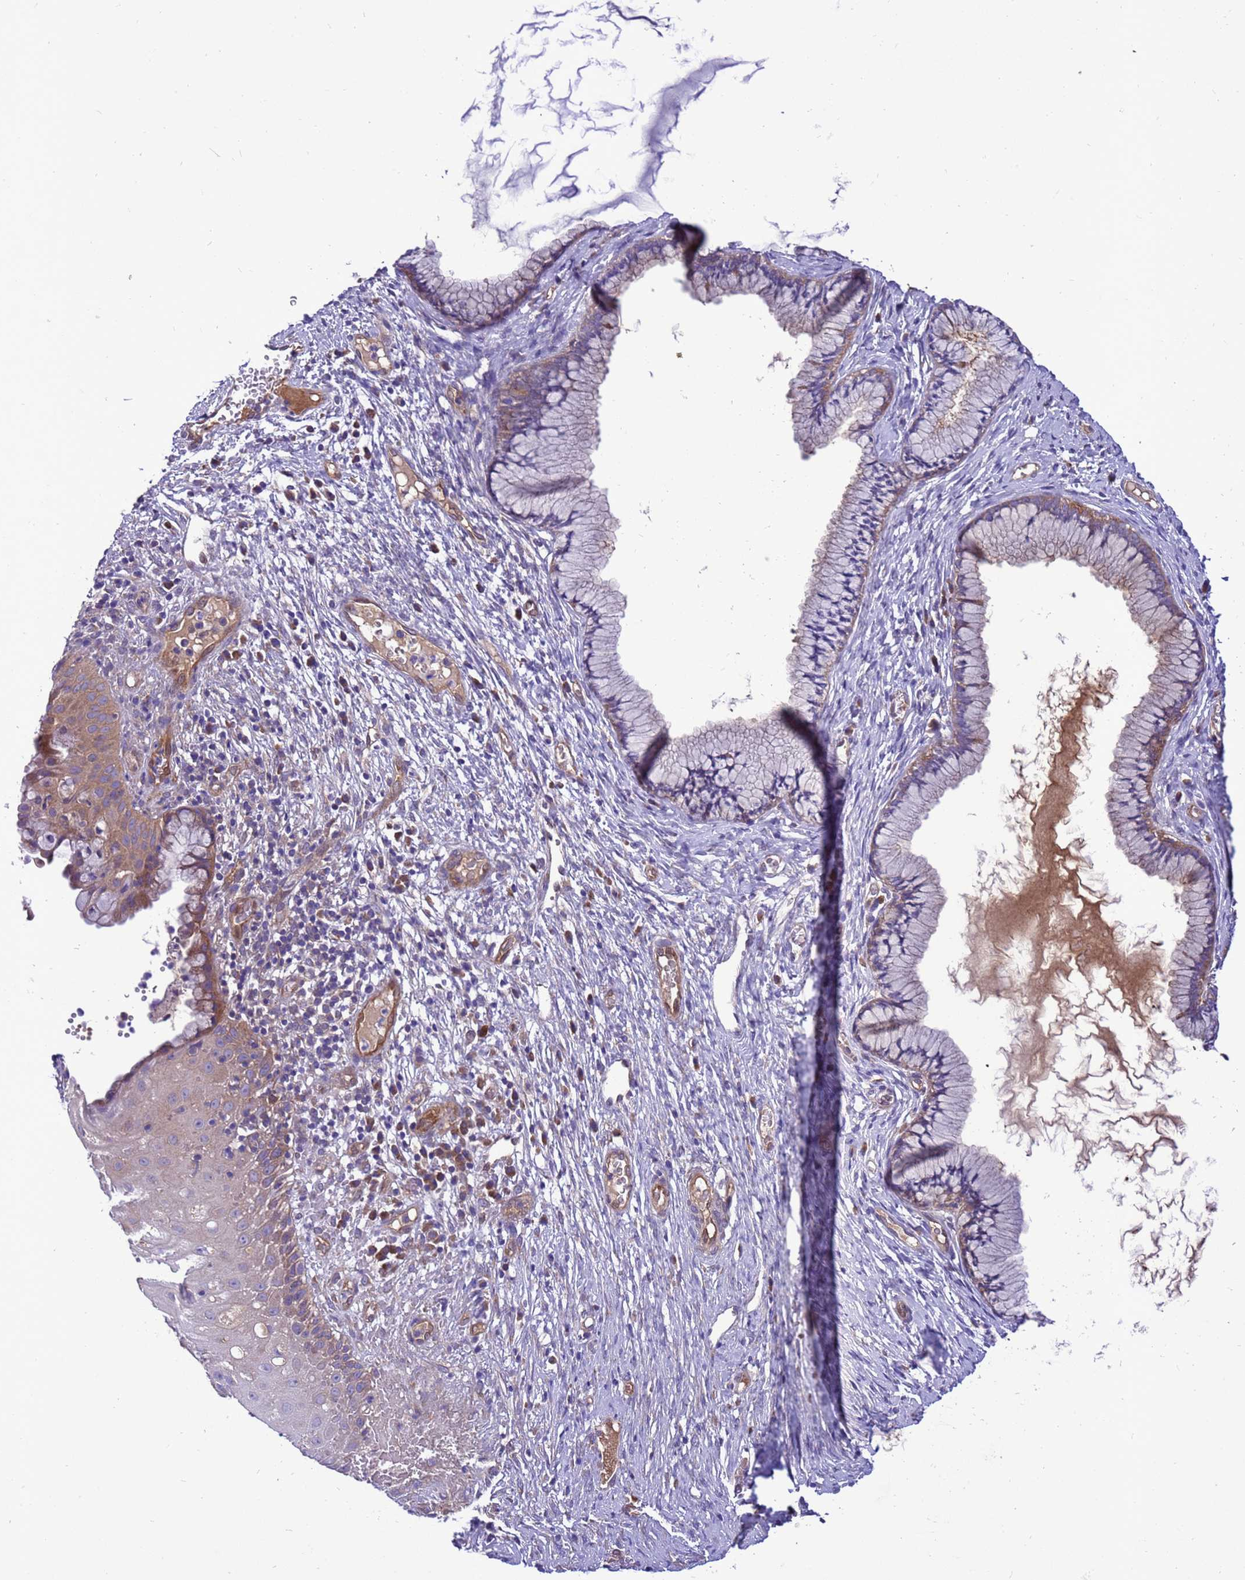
{"staining": {"intensity": "moderate", "quantity": "<25%", "location": "cytoplasmic/membranous"}, "tissue": "cervix", "cell_type": "Glandular cells", "image_type": "normal", "snomed": [{"axis": "morphology", "description": "Normal tissue, NOS"}, {"axis": "topography", "description": "Cervix"}], "caption": "Immunohistochemical staining of benign human cervix exhibits <25% levels of moderate cytoplasmic/membranous protein staining in about <25% of glandular cells. Immunohistochemistry stains the protein in brown and the nuclei are stained blue.", "gene": "RABEP2", "patient": {"sex": "female", "age": 42}}